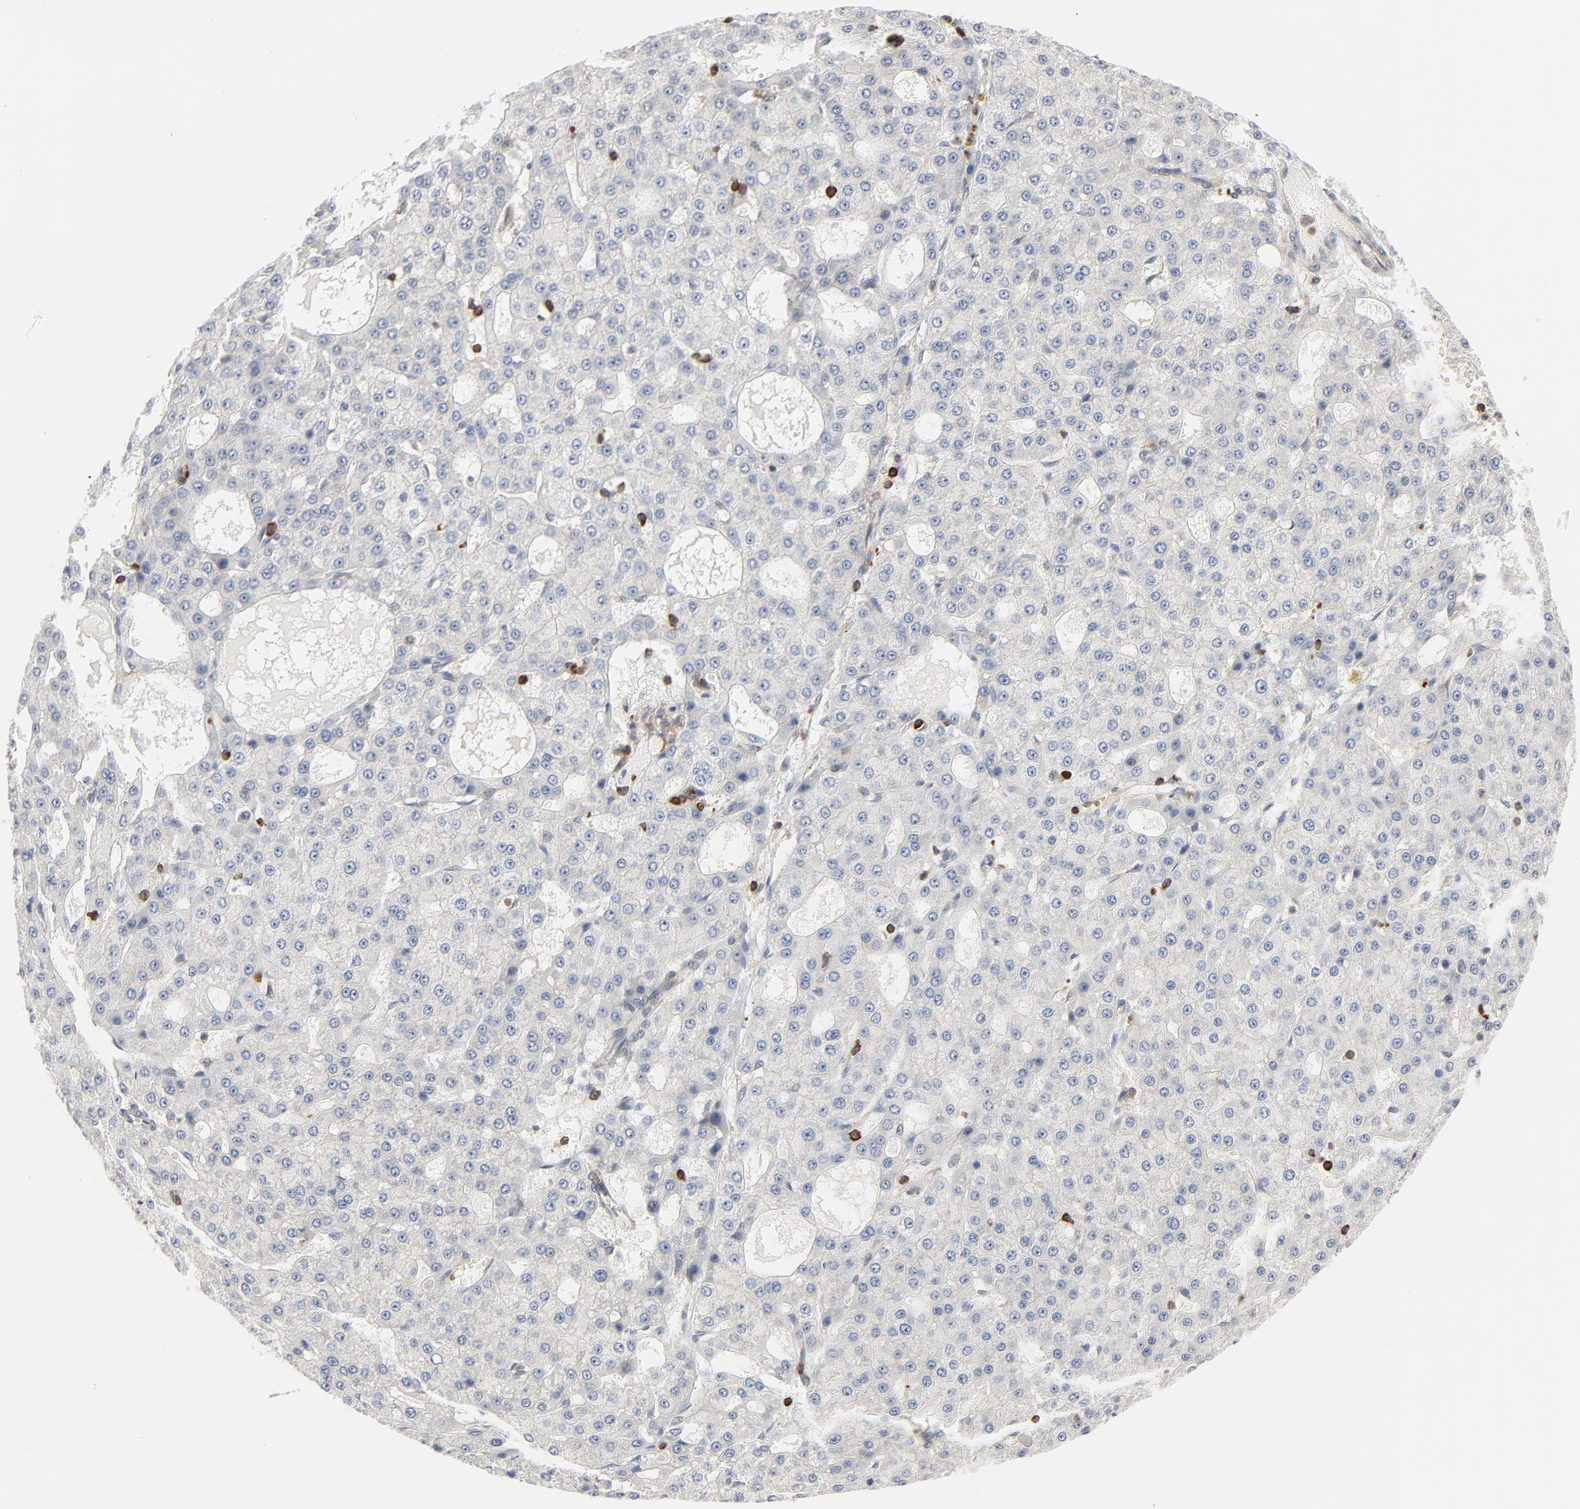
{"staining": {"intensity": "negative", "quantity": "none", "location": "none"}, "tissue": "liver cancer", "cell_type": "Tumor cells", "image_type": "cancer", "snomed": [{"axis": "morphology", "description": "Carcinoma, Hepatocellular, NOS"}, {"axis": "topography", "description": "Liver"}], "caption": "High power microscopy micrograph of an immunohistochemistry histopathology image of hepatocellular carcinoma (liver), revealing no significant positivity in tumor cells. Brightfield microscopy of immunohistochemistry stained with DAB (brown) and hematoxylin (blue), captured at high magnification.", "gene": "SH3KBP1", "patient": {"sex": "male", "age": 47}}